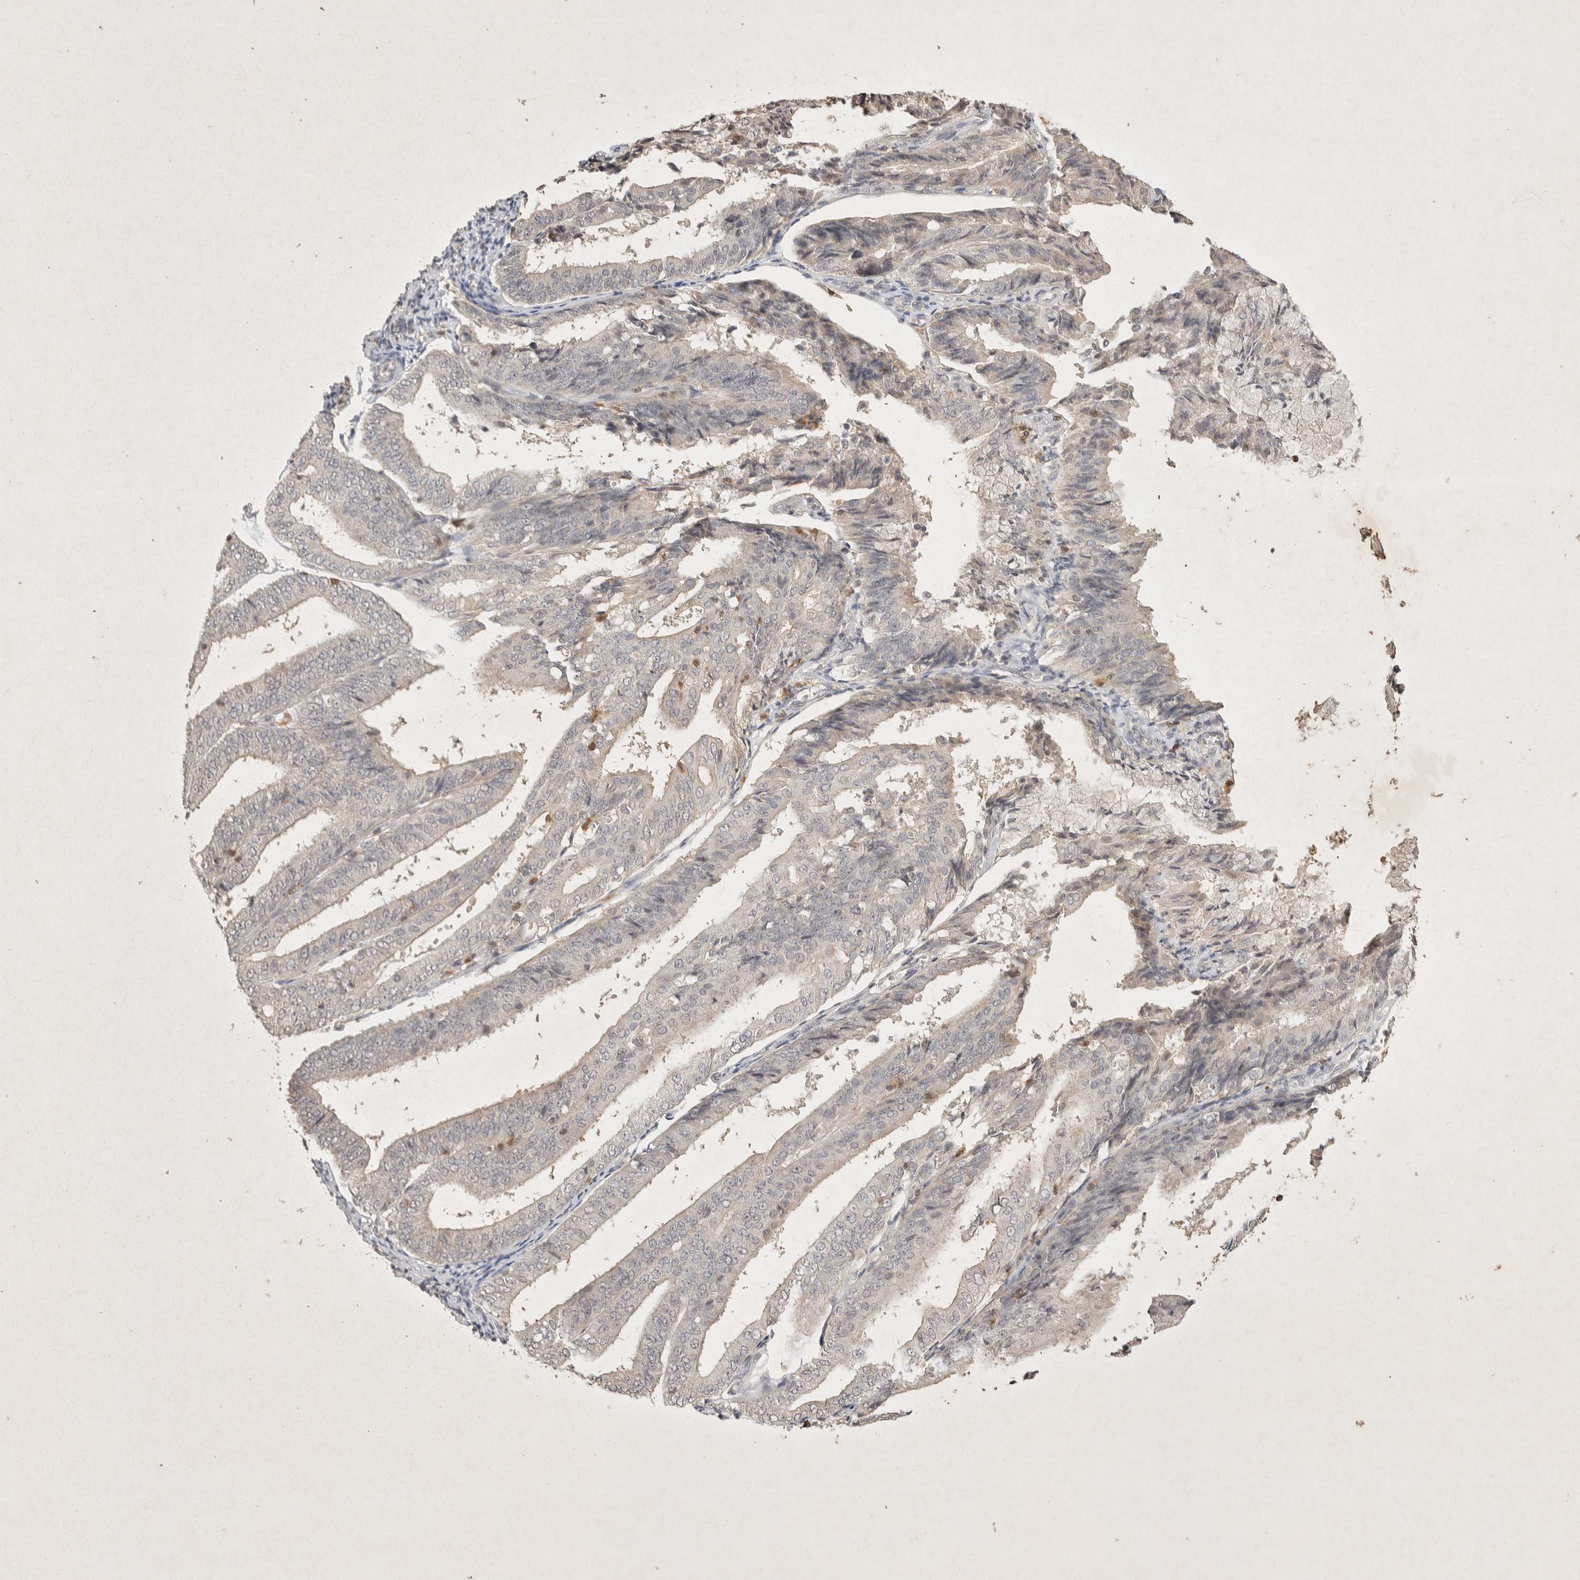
{"staining": {"intensity": "negative", "quantity": "none", "location": "none"}, "tissue": "endometrial cancer", "cell_type": "Tumor cells", "image_type": "cancer", "snomed": [{"axis": "morphology", "description": "Adenocarcinoma, NOS"}, {"axis": "topography", "description": "Endometrium"}], "caption": "This histopathology image is of endometrial adenocarcinoma stained with immunohistochemistry (IHC) to label a protein in brown with the nuclei are counter-stained blue. There is no expression in tumor cells.", "gene": "RAC2", "patient": {"sex": "female", "age": 63}}